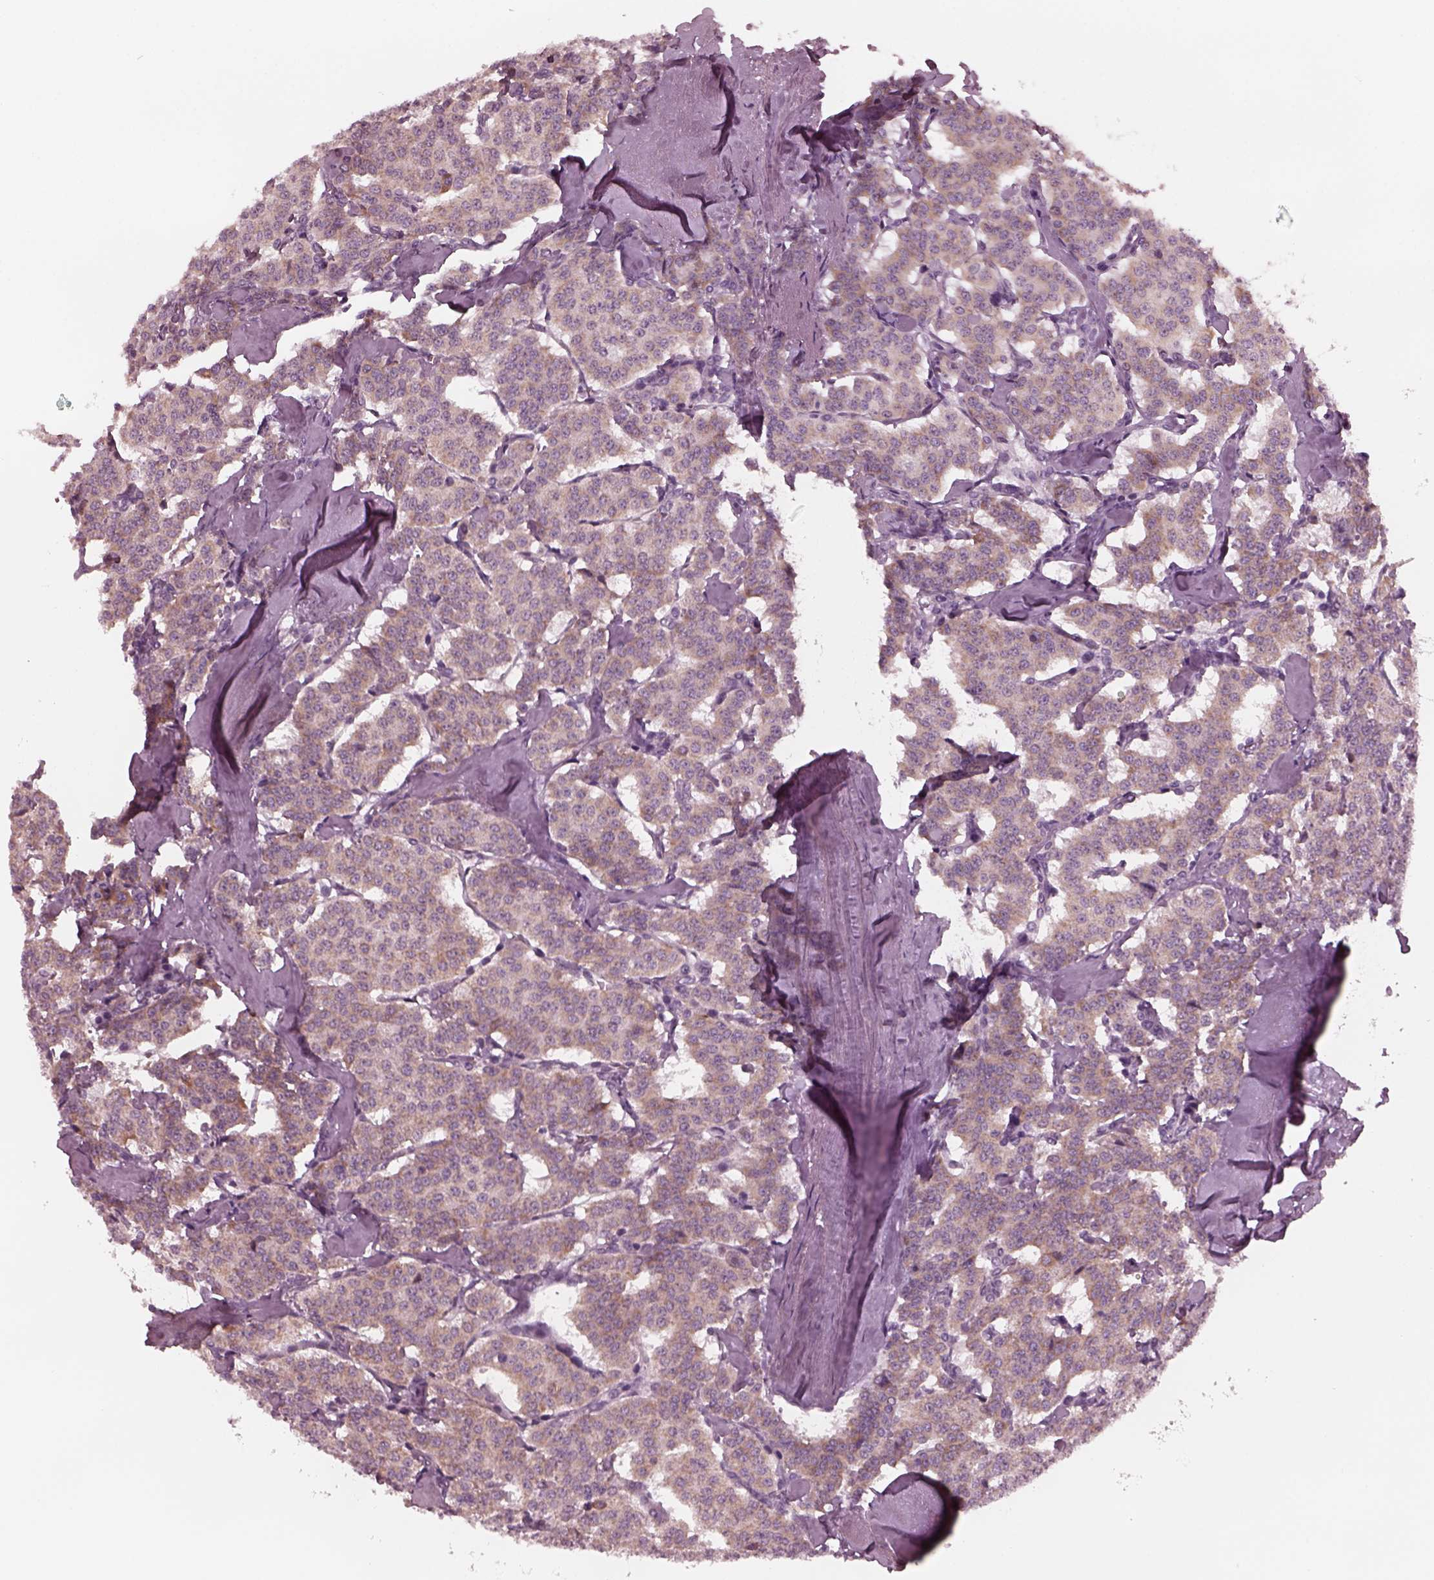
{"staining": {"intensity": "moderate", "quantity": "25%-75%", "location": "cytoplasmic/membranous"}, "tissue": "carcinoid", "cell_type": "Tumor cells", "image_type": "cancer", "snomed": [{"axis": "morphology", "description": "Carcinoid, malignant, NOS"}, {"axis": "topography", "description": "Lung"}], "caption": "DAB (3,3'-diaminobenzidine) immunohistochemical staining of carcinoid (malignant) shows moderate cytoplasmic/membranous protein positivity in approximately 25%-75% of tumor cells.", "gene": "CELSR3", "patient": {"sex": "female", "age": 46}}